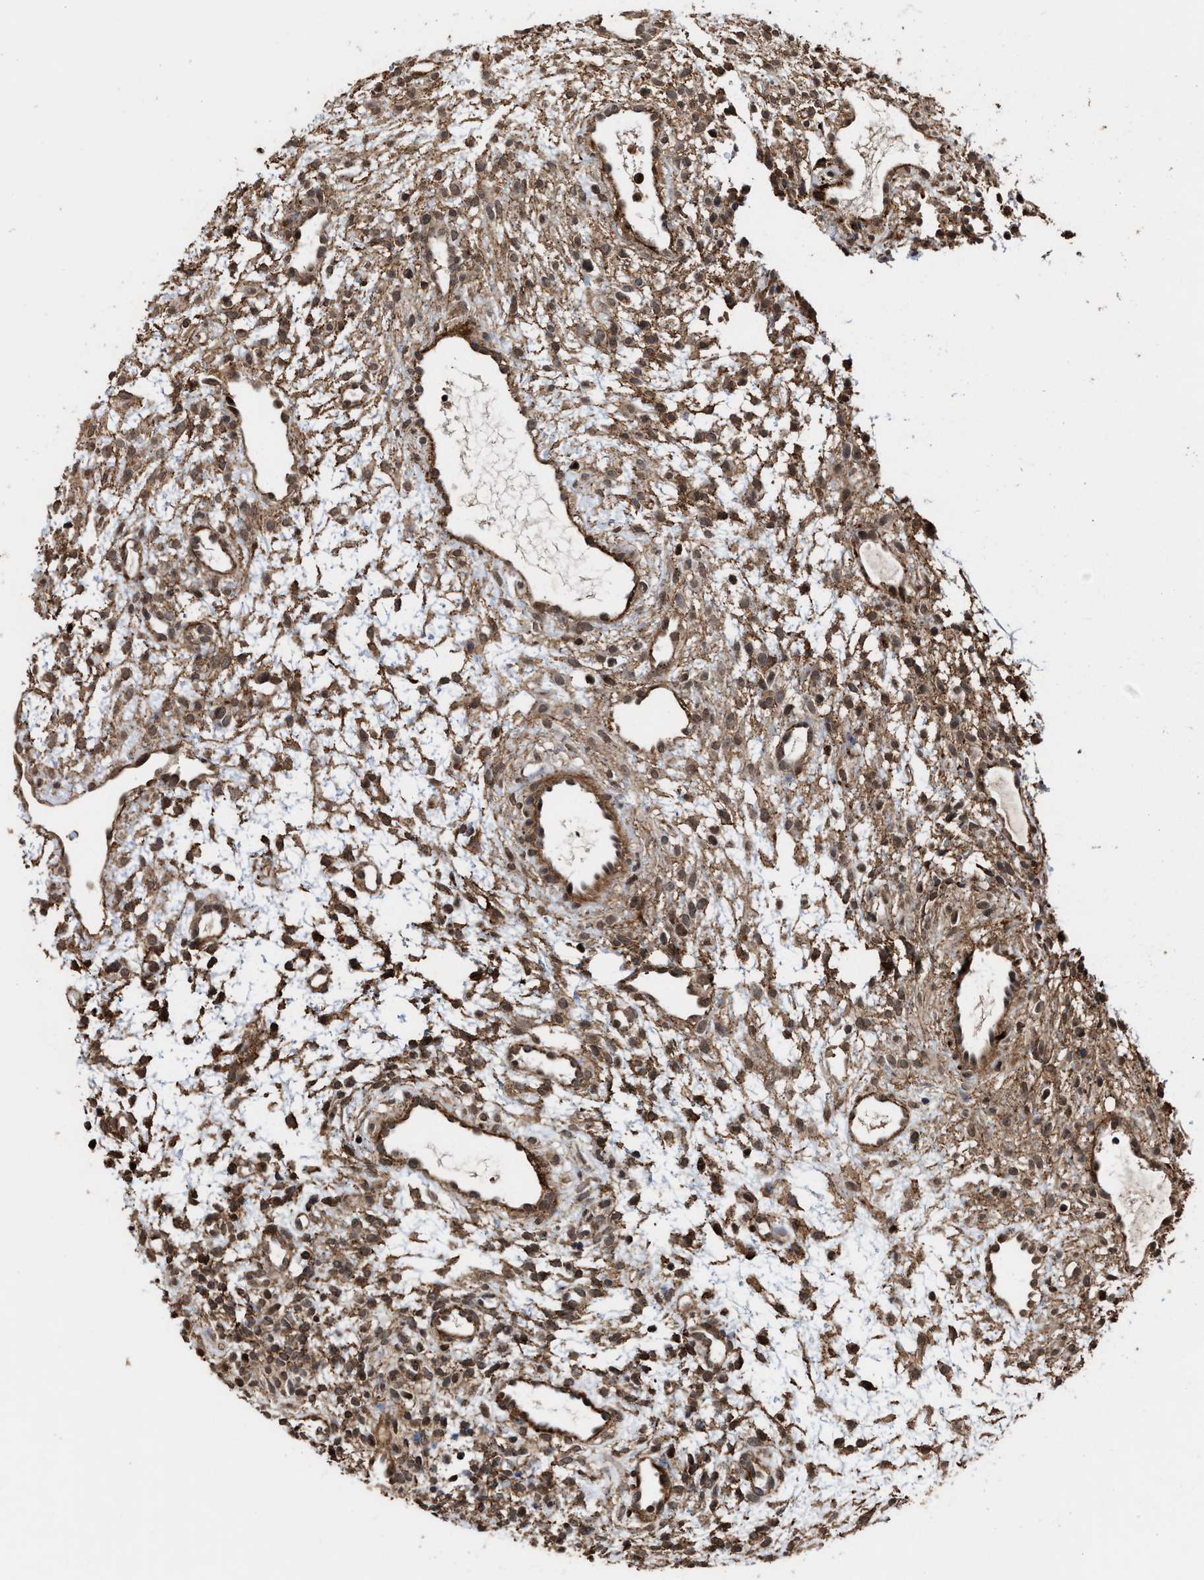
{"staining": {"intensity": "moderate", "quantity": ">75%", "location": "cytoplasmic/membranous,nuclear"}, "tissue": "ovary", "cell_type": "Ovarian stroma cells", "image_type": "normal", "snomed": [{"axis": "morphology", "description": "Normal tissue, NOS"}, {"axis": "morphology", "description": "Cyst, NOS"}, {"axis": "topography", "description": "Ovary"}], "caption": "Immunohistochemistry (IHC) (DAB) staining of benign ovary exhibits moderate cytoplasmic/membranous,nuclear protein expression in about >75% of ovarian stroma cells.", "gene": "SEPTIN2", "patient": {"sex": "female", "age": 18}}